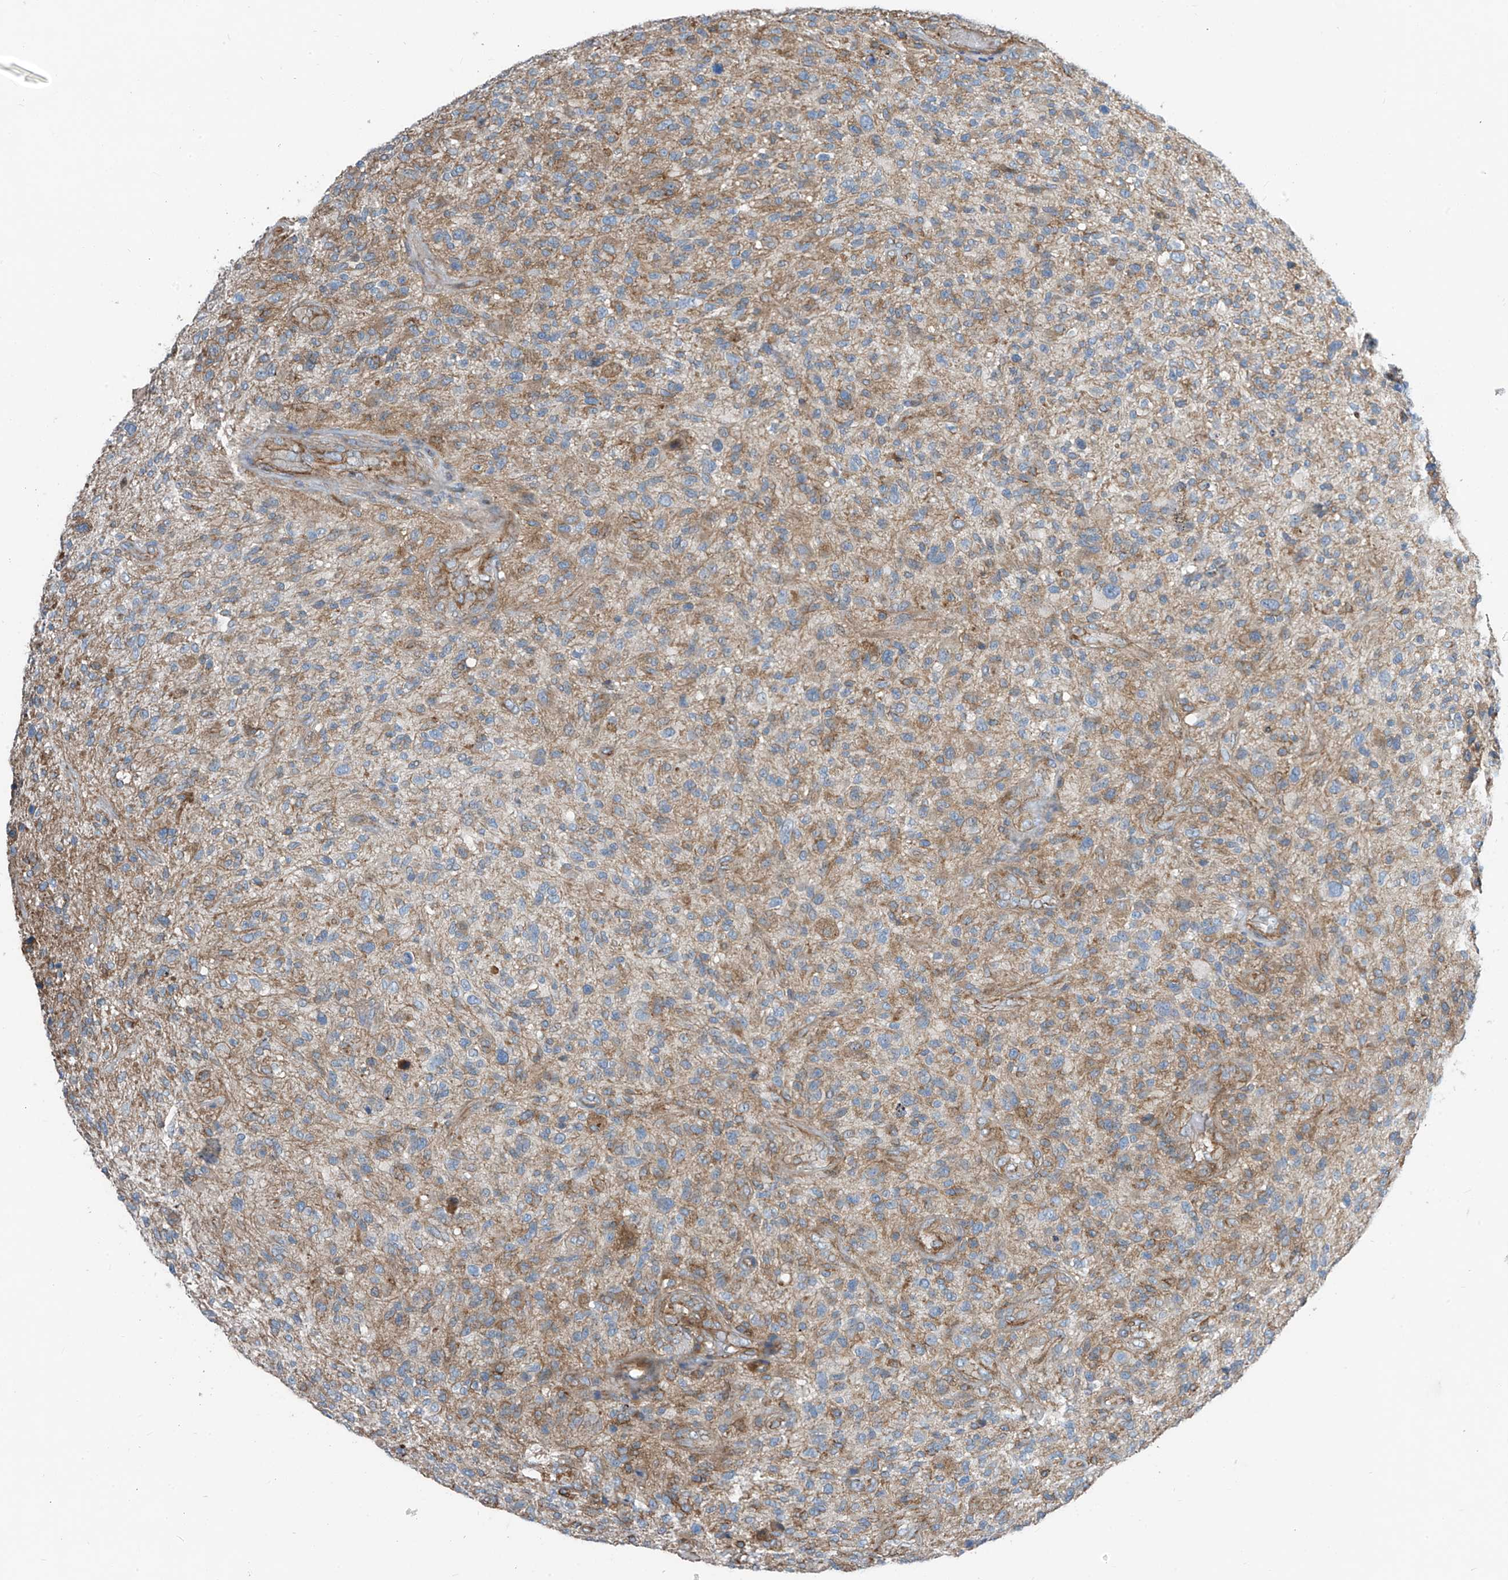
{"staining": {"intensity": "moderate", "quantity": "<25%", "location": "cytoplasmic/membranous"}, "tissue": "glioma", "cell_type": "Tumor cells", "image_type": "cancer", "snomed": [{"axis": "morphology", "description": "Glioma, malignant, High grade"}, {"axis": "topography", "description": "Brain"}], "caption": "A low amount of moderate cytoplasmic/membranous expression is present in about <25% of tumor cells in malignant glioma (high-grade) tissue.", "gene": "SLC1A5", "patient": {"sex": "male", "age": 47}}